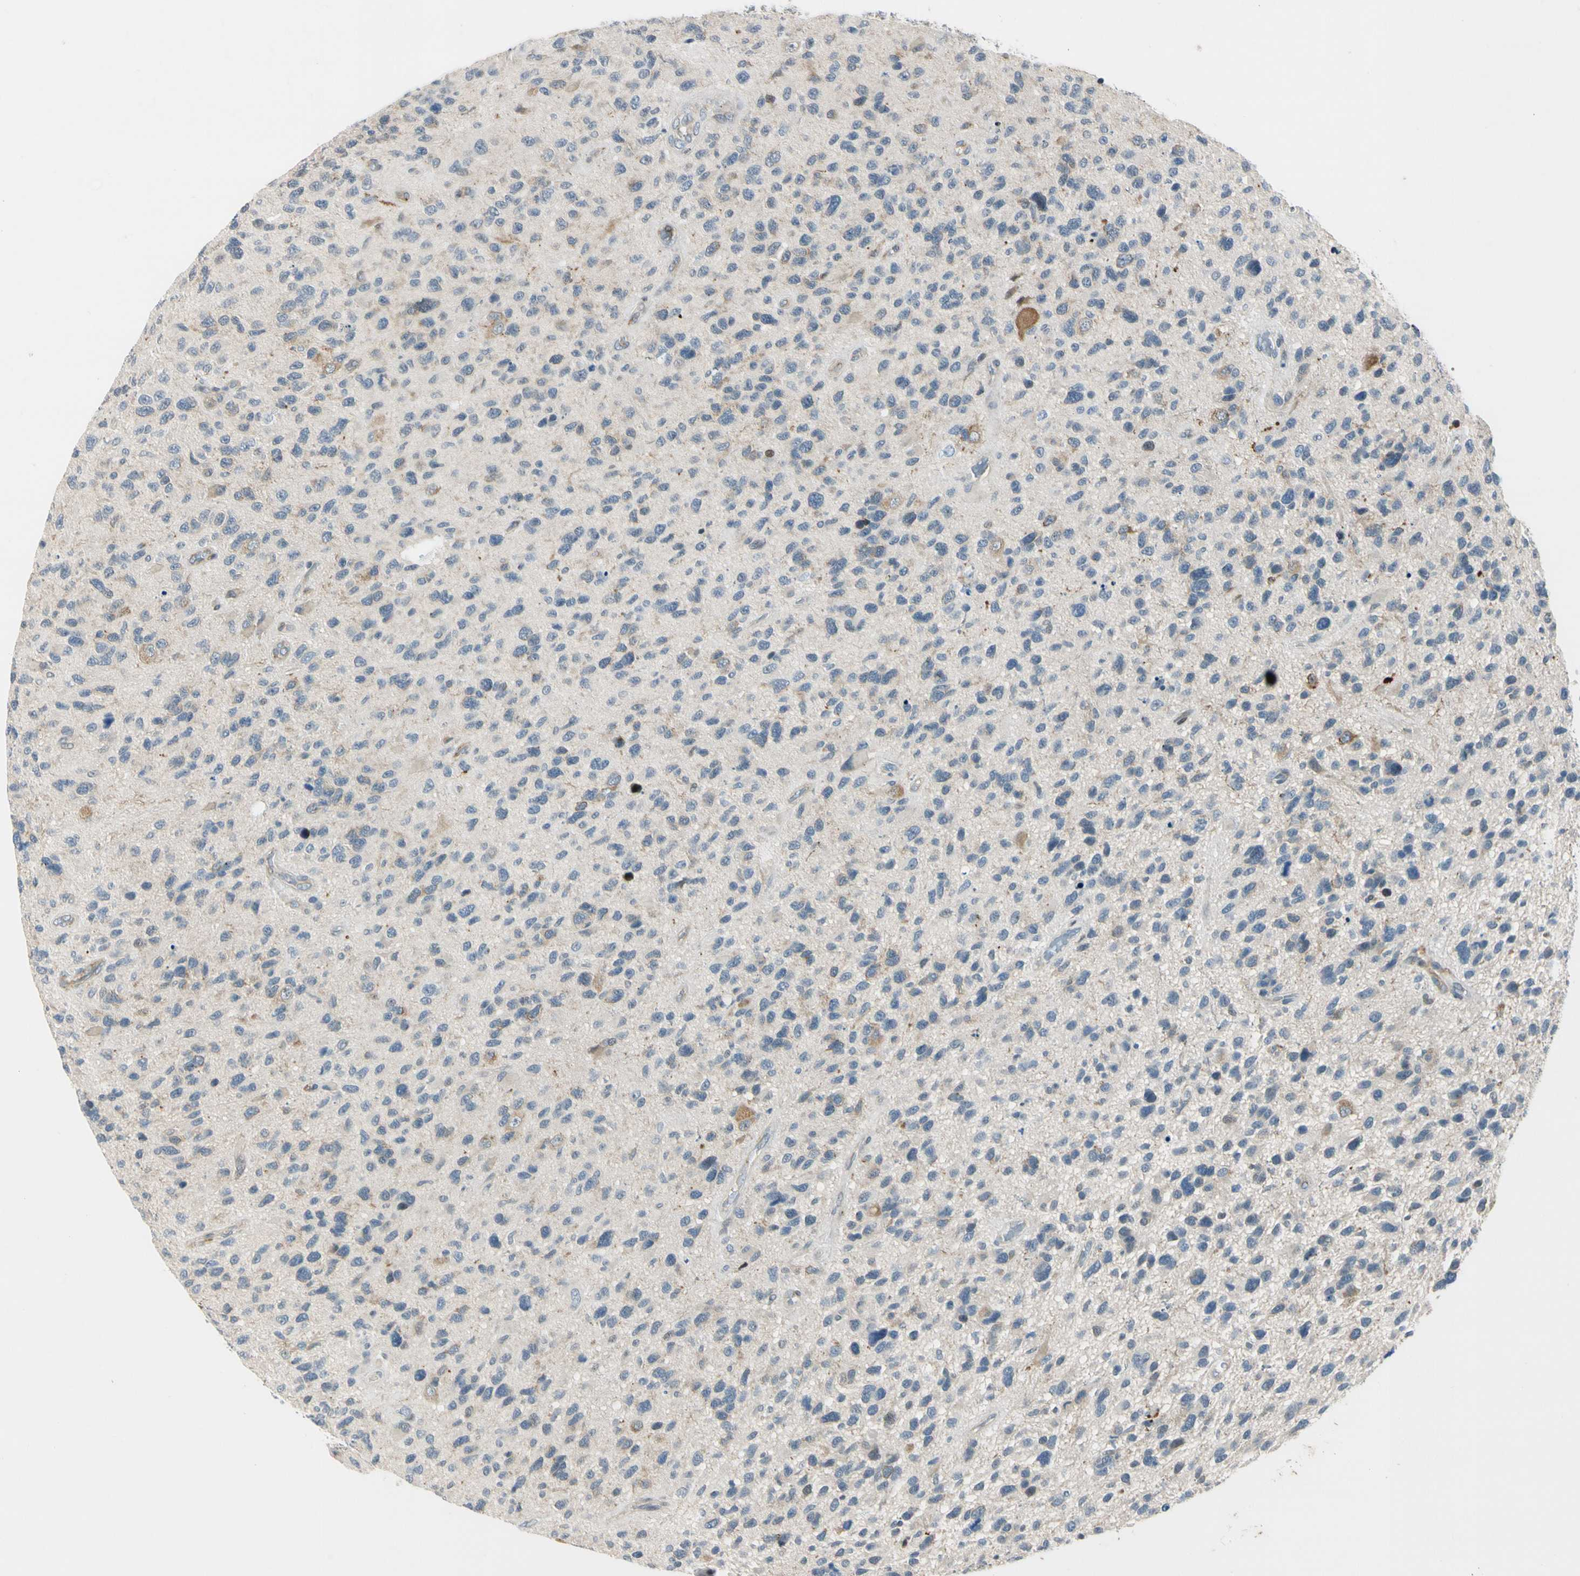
{"staining": {"intensity": "weak", "quantity": "<25%", "location": "cytoplasmic/membranous"}, "tissue": "glioma", "cell_type": "Tumor cells", "image_type": "cancer", "snomed": [{"axis": "morphology", "description": "Glioma, malignant, High grade"}, {"axis": "topography", "description": "Brain"}], "caption": "IHC of glioma displays no staining in tumor cells.", "gene": "NPDC1", "patient": {"sex": "female", "age": 58}}